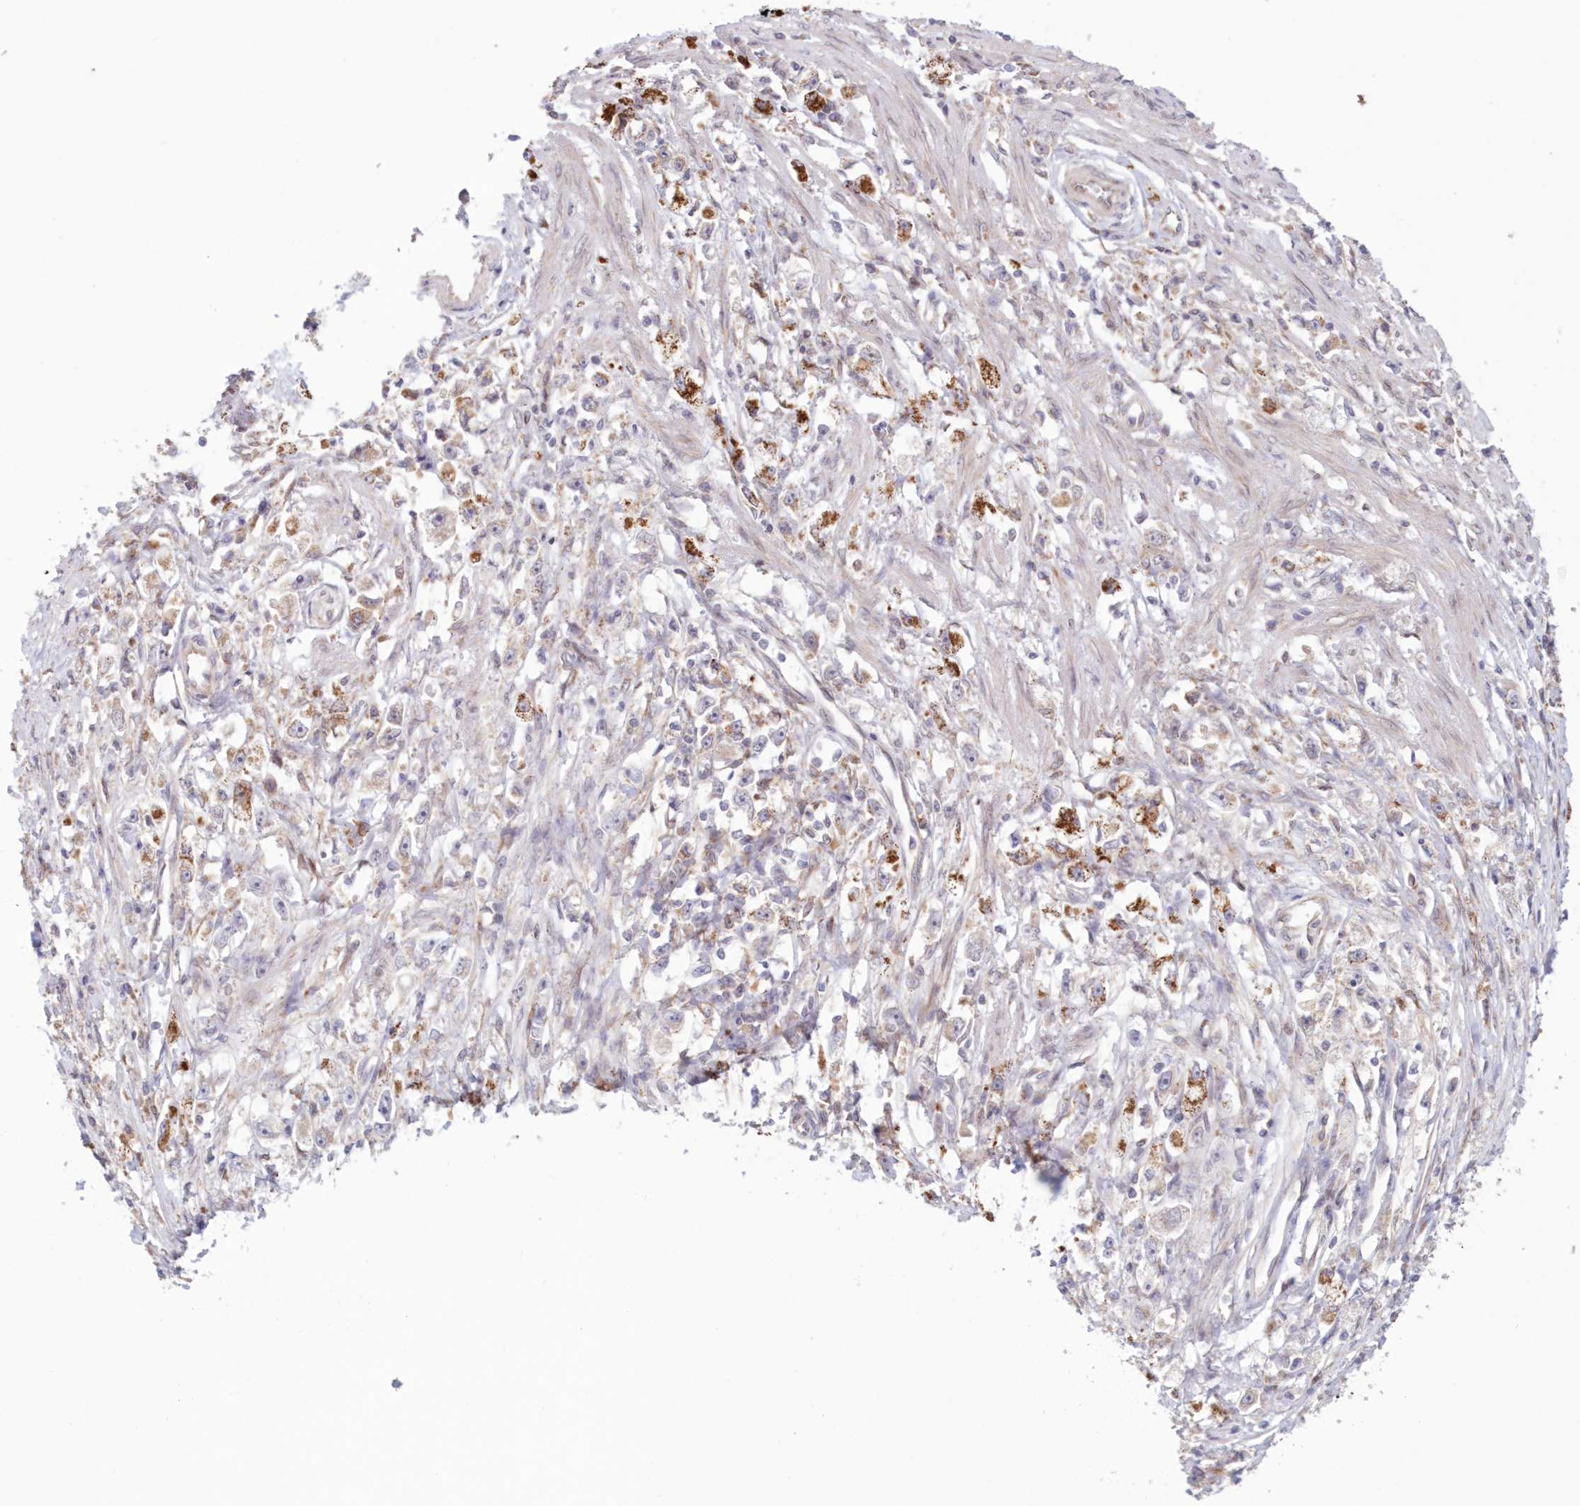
{"staining": {"intensity": "moderate", "quantity": "<25%", "location": "cytoplasmic/membranous"}, "tissue": "stomach cancer", "cell_type": "Tumor cells", "image_type": "cancer", "snomed": [{"axis": "morphology", "description": "Adenocarcinoma, NOS"}, {"axis": "topography", "description": "Stomach"}], "caption": "Immunohistochemical staining of stomach cancer (adenocarcinoma) displays low levels of moderate cytoplasmic/membranous protein positivity in approximately <25% of tumor cells. (IHC, brightfield microscopy, high magnification).", "gene": "PCYOX1L", "patient": {"sex": "female", "age": 59}}